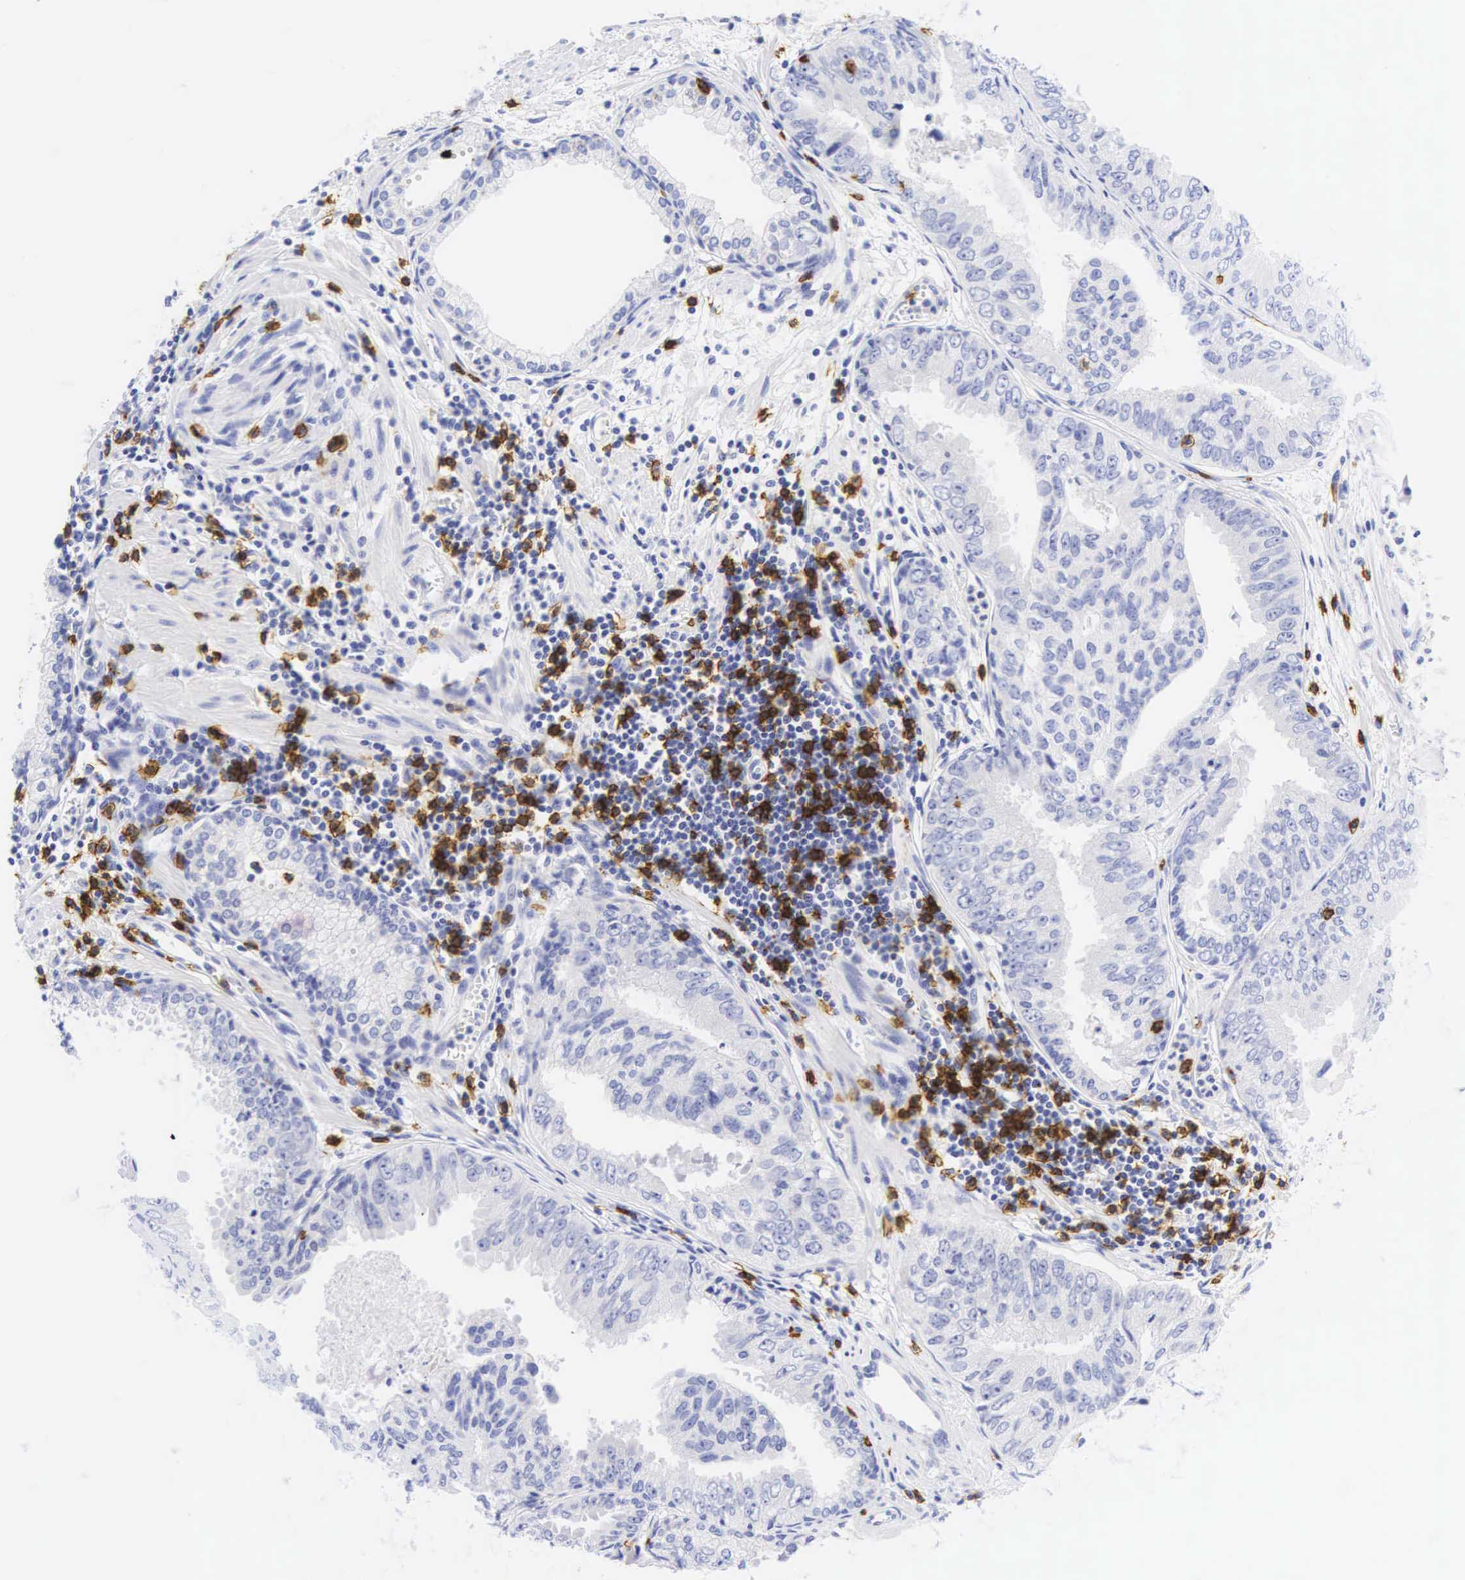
{"staining": {"intensity": "negative", "quantity": "none", "location": "none"}, "tissue": "prostate cancer", "cell_type": "Tumor cells", "image_type": "cancer", "snomed": [{"axis": "morphology", "description": "Adenocarcinoma, High grade"}, {"axis": "topography", "description": "Prostate"}], "caption": "This is an IHC photomicrograph of human prostate cancer. There is no staining in tumor cells.", "gene": "CD8A", "patient": {"sex": "male", "age": 56}}